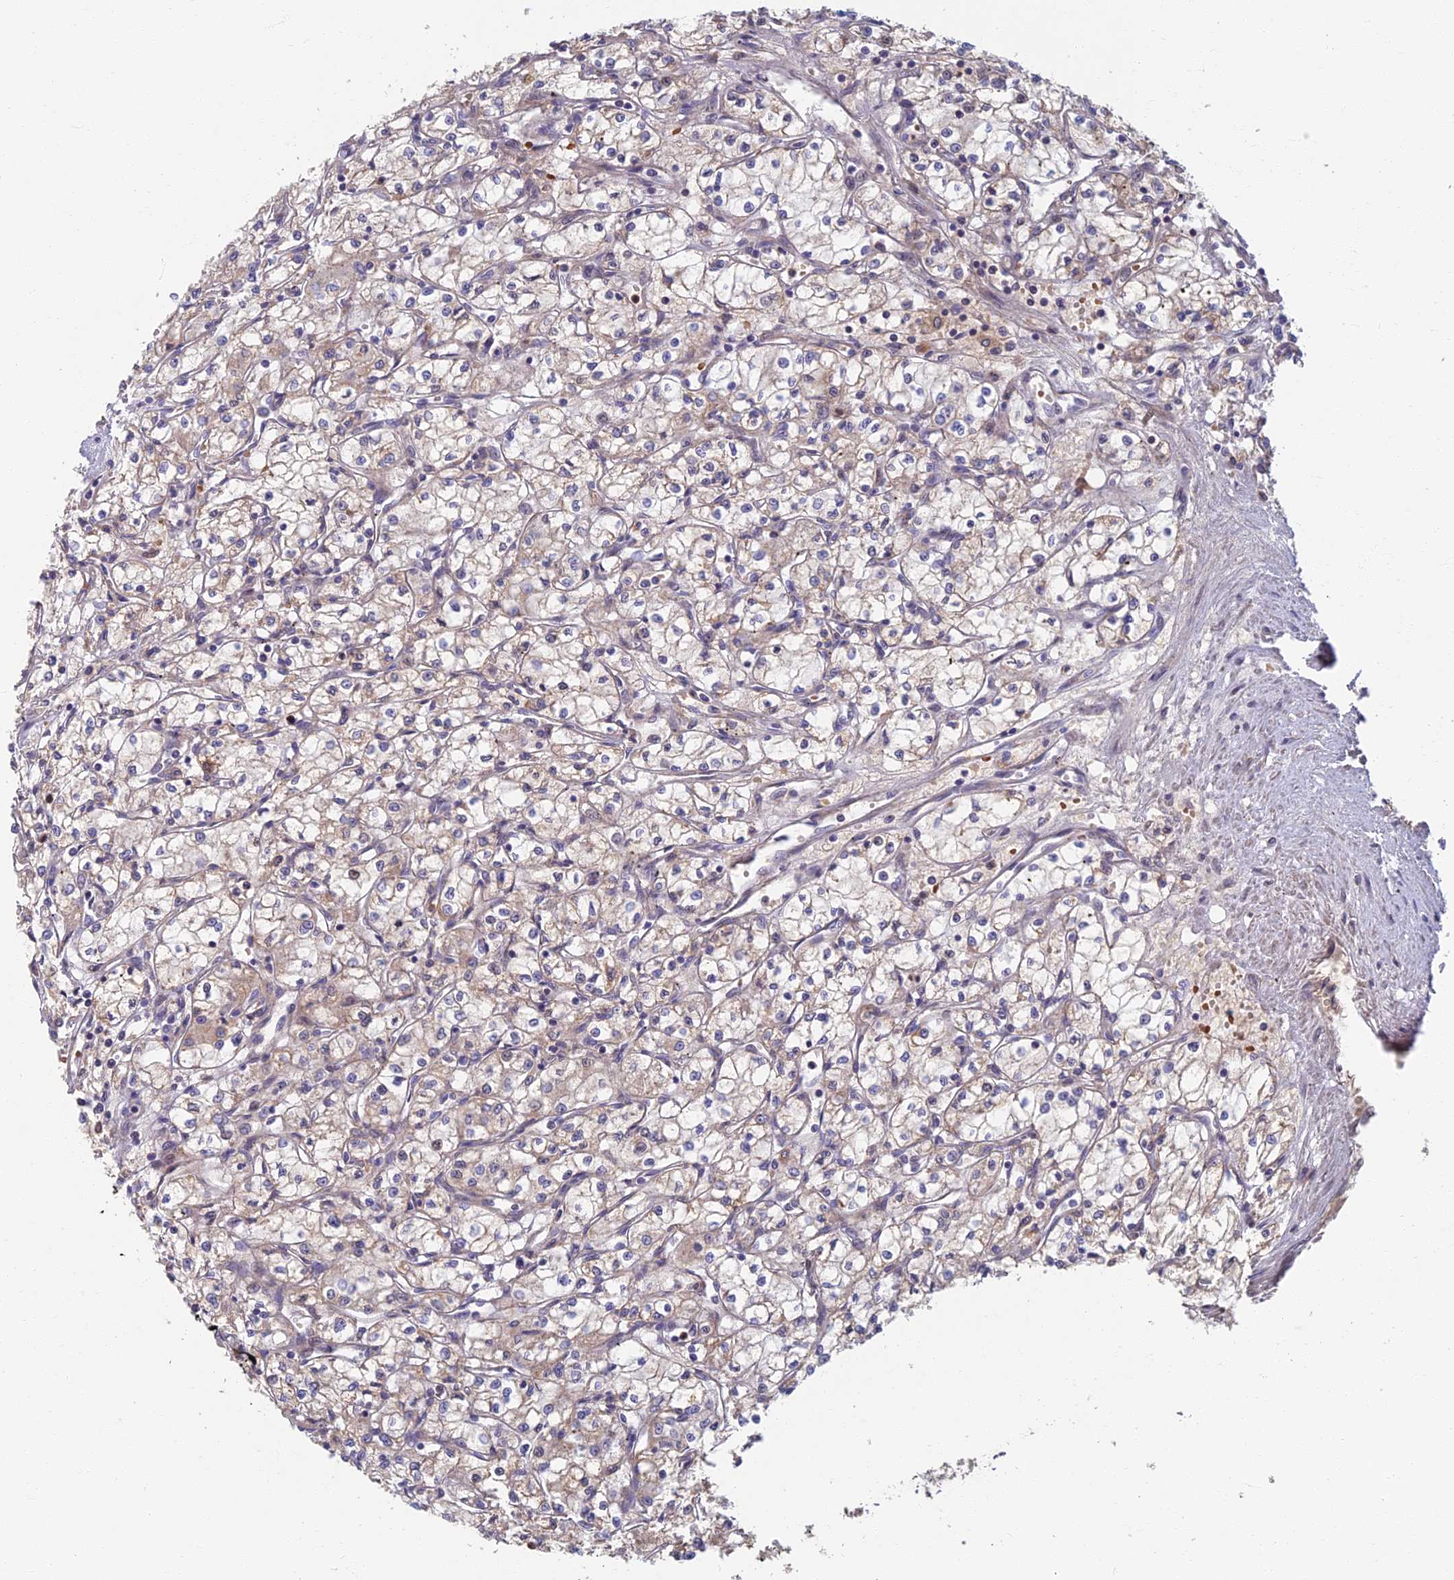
{"staining": {"intensity": "negative", "quantity": "none", "location": "none"}, "tissue": "renal cancer", "cell_type": "Tumor cells", "image_type": "cancer", "snomed": [{"axis": "morphology", "description": "Adenocarcinoma, NOS"}, {"axis": "topography", "description": "Kidney"}], "caption": "Immunohistochemical staining of human renal cancer (adenocarcinoma) reveals no significant expression in tumor cells. (Immunohistochemistry (ihc), brightfield microscopy, high magnification).", "gene": "SOGA1", "patient": {"sex": "male", "age": 59}}